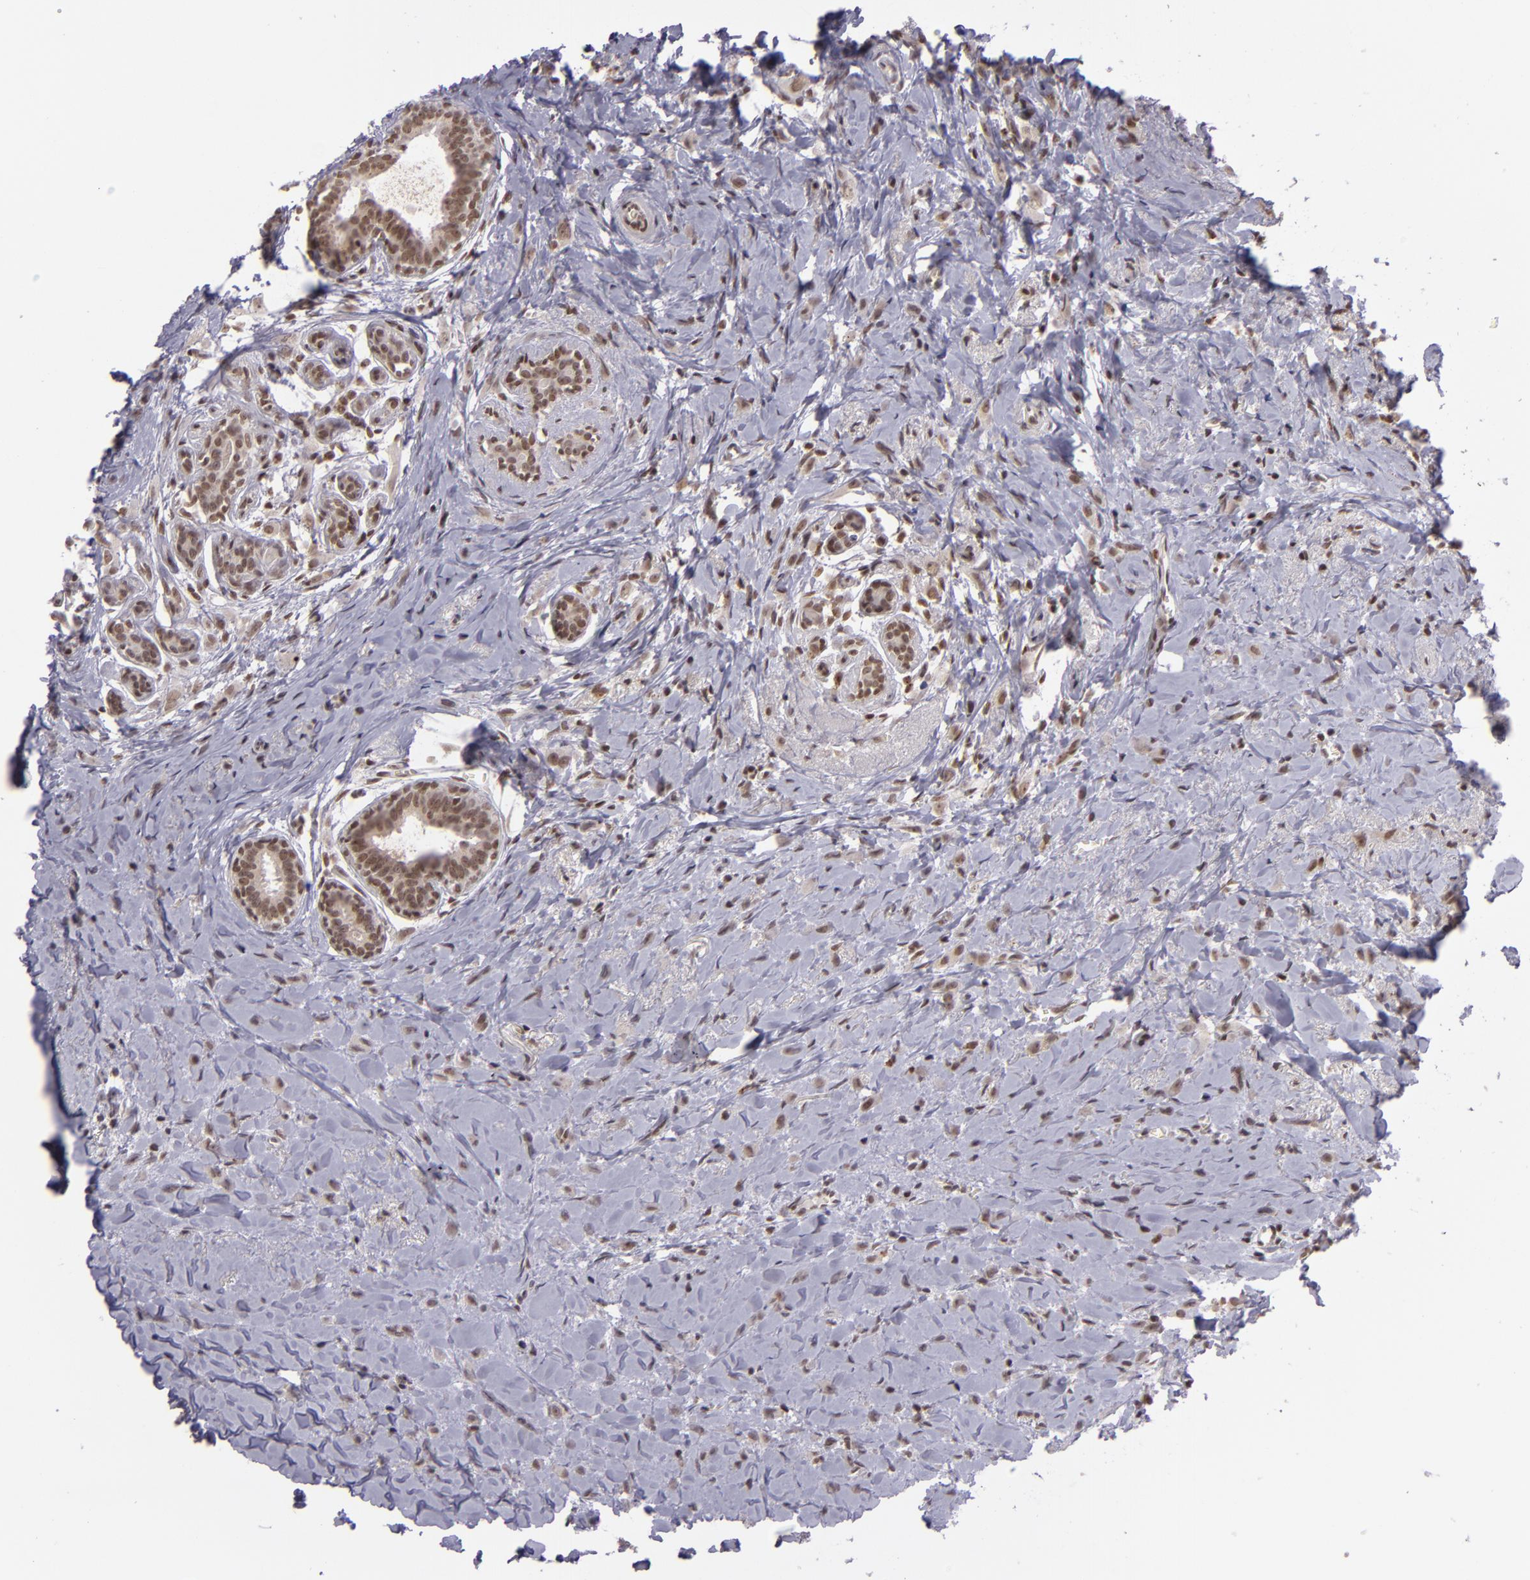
{"staining": {"intensity": "moderate", "quantity": ">75%", "location": "nuclear"}, "tissue": "breast cancer", "cell_type": "Tumor cells", "image_type": "cancer", "snomed": [{"axis": "morphology", "description": "Lobular carcinoma"}, {"axis": "topography", "description": "Breast"}], "caption": "Protein staining demonstrates moderate nuclear expression in approximately >75% of tumor cells in breast cancer. (Stains: DAB (3,3'-diaminobenzidine) in brown, nuclei in blue, Microscopy: brightfield microscopy at high magnification).", "gene": "ZFX", "patient": {"sex": "female", "age": 57}}